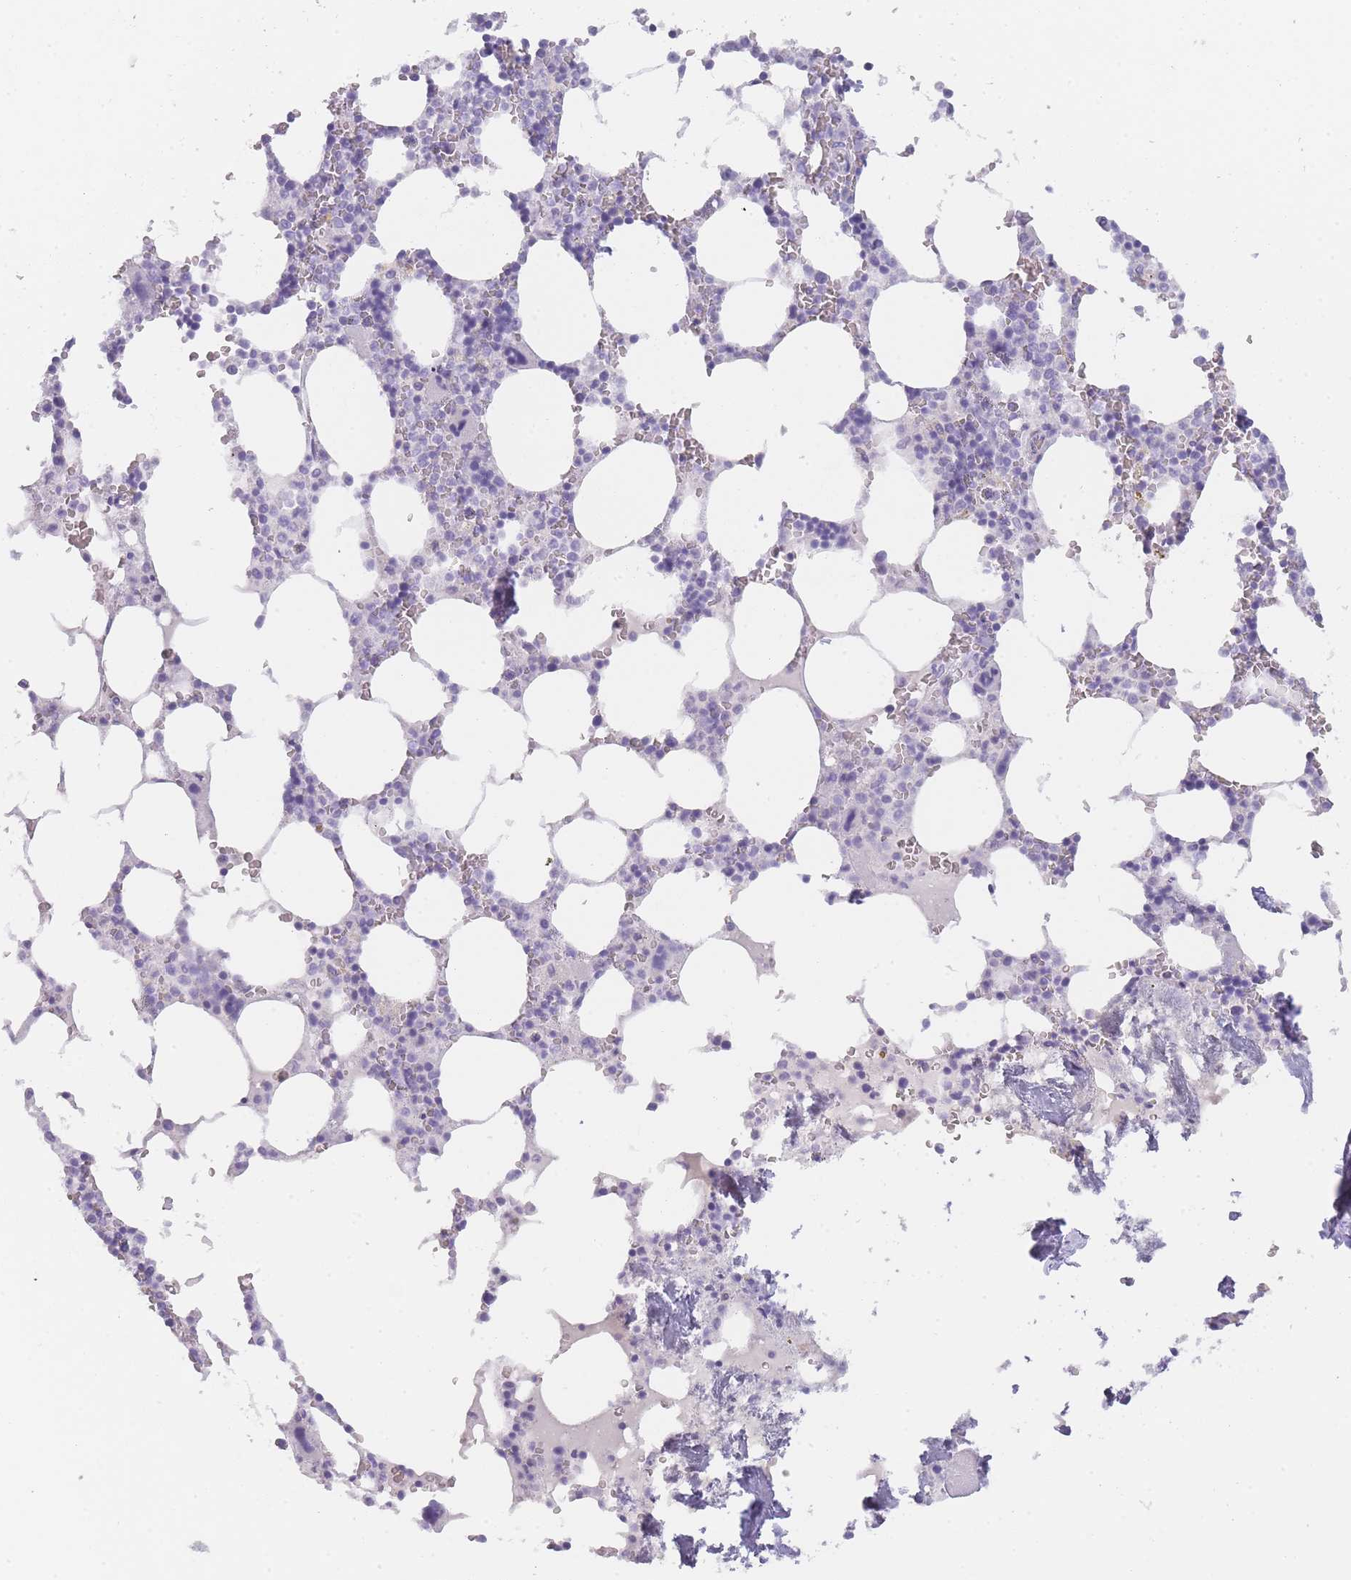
{"staining": {"intensity": "negative", "quantity": "none", "location": "none"}, "tissue": "bone marrow", "cell_type": "Hematopoietic cells", "image_type": "normal", "snomed": [{"axis": "morphology", "description": "Normal tissue, NOS"}, {"axis": "topography", "description": "Bone marrow"}], "caption": "This photomicrograph is of normal bone marrow stained with IHC to label a protein in brown with the nuclei are counter-stained blue. There is no expression in hematopoietic cells.", "gene": "TCP11X1", "patient": {"sex": "male", "age": 64}}